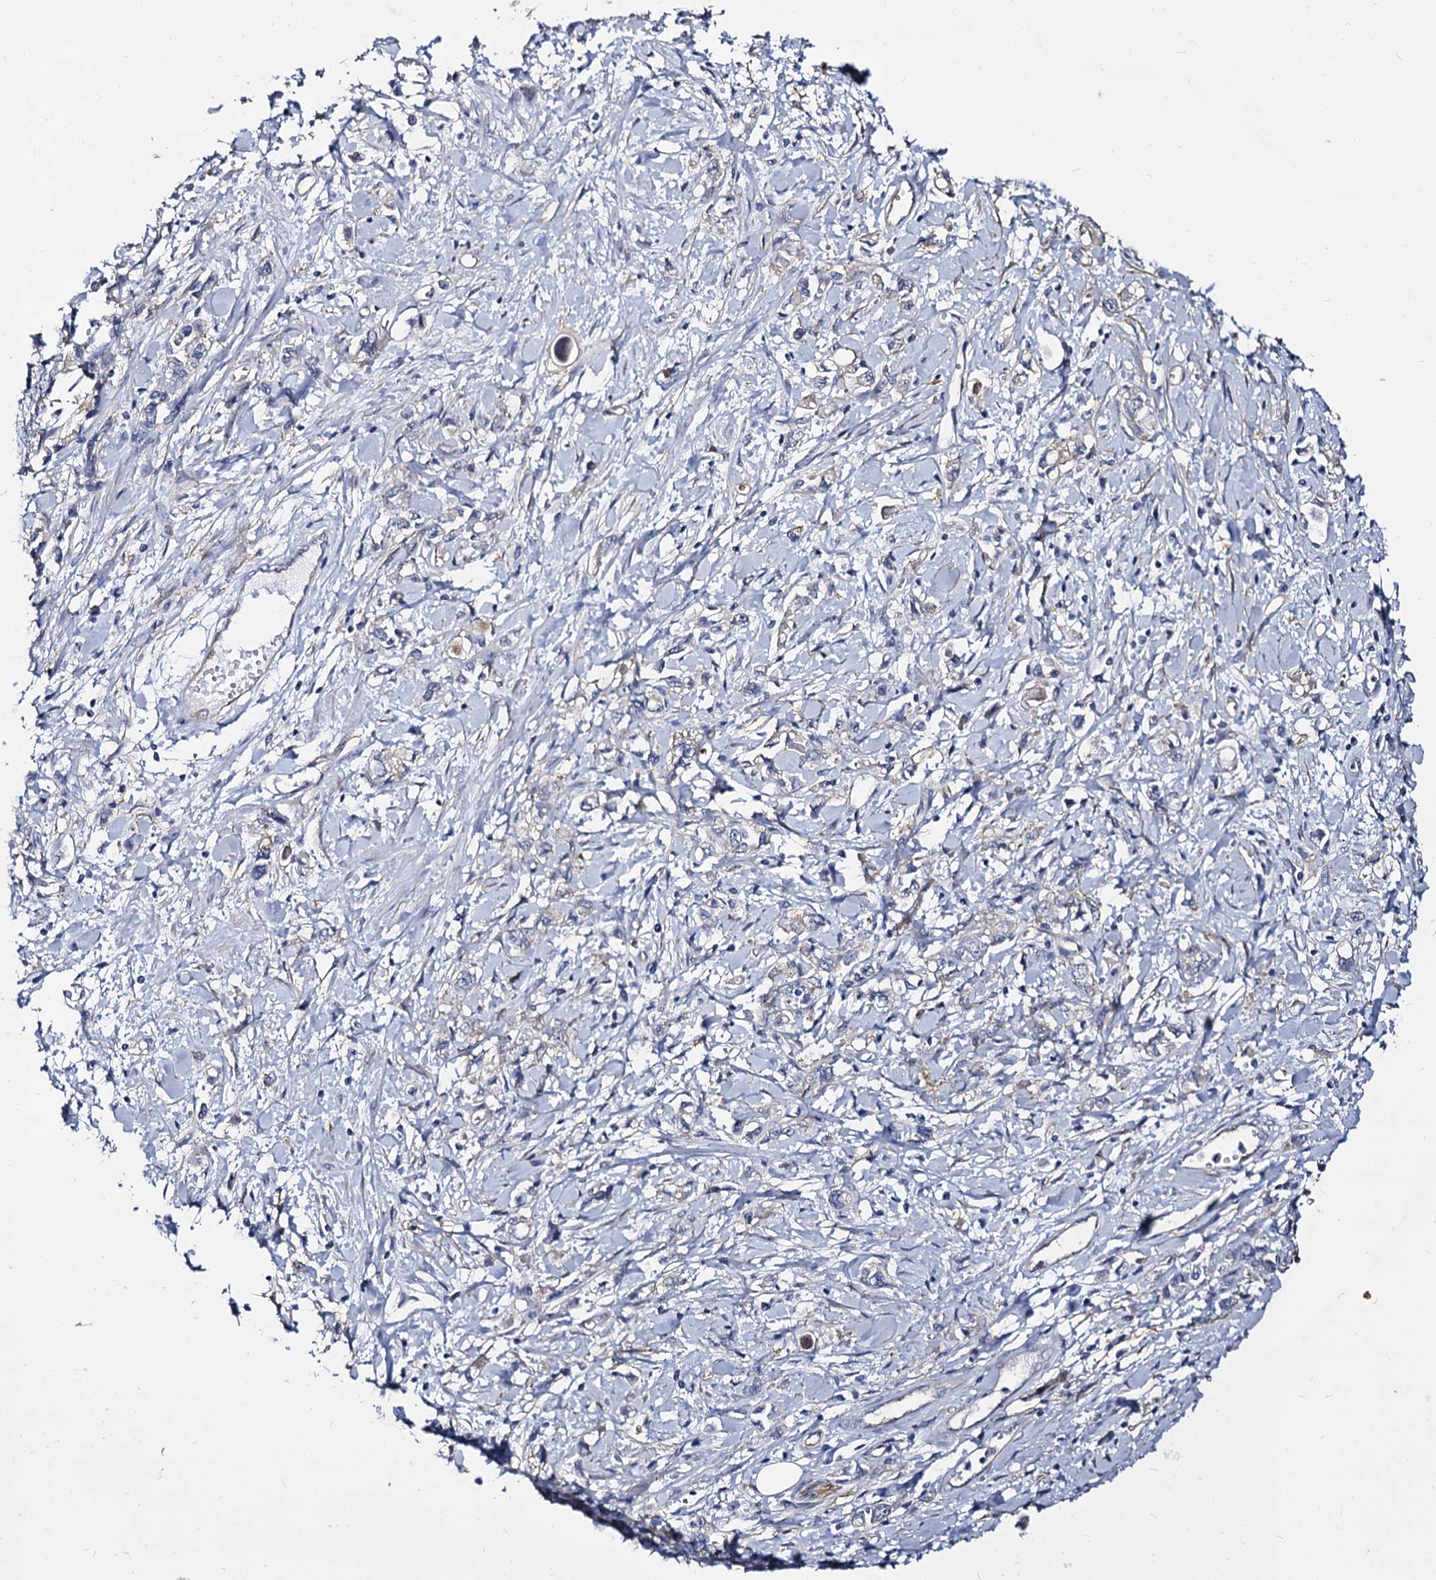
{"staining": {"intensity": "negative", "quantity": "none", "location": "none"}, "tissue": "stomach cancer", "cell_type": "Tumor cells", "image_type": "cancer", "snomed": [{"axis": "morphology", "description": "Adenocarcinoma, NOS"}, {"axis": "topography", "description": "Stomach"}], "caption": "Immunohistochemistry micrograph of neoplastic tissue: human stomach adenocarcinoma stained with DAB (3,3'-diaminobenzidine) reveals no significant protein expression in tumor cells.", "gene": "CBFB", "patient": {"sex": "female", "age": 76}}